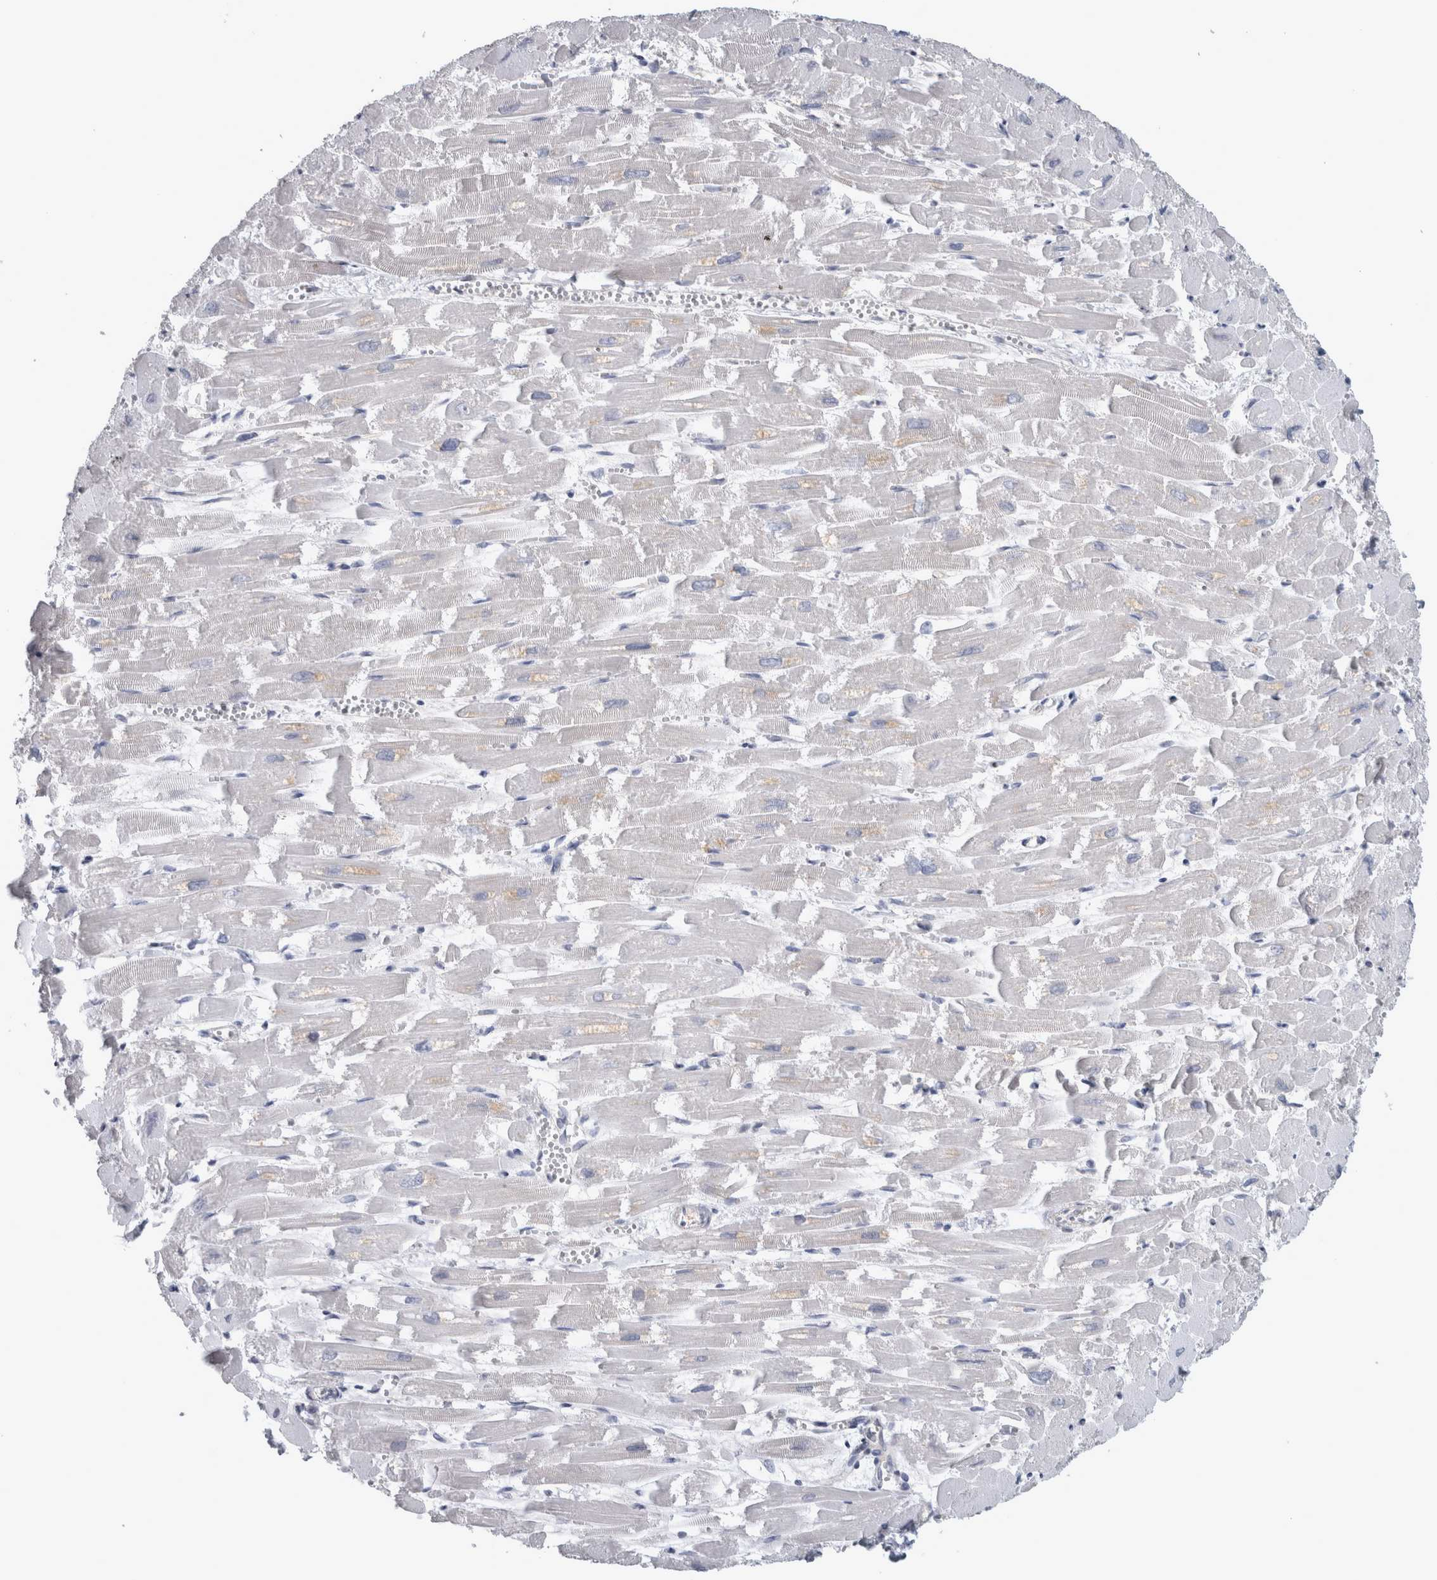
{"staining": {"intensity": "negative", "quantity": "none", "location": "none"}, "tissue": "heart muscle", "cell_type": "Cardiomyocytes", "image_type": "normal", "snomed": [{"axis": "morphology", "description": "Normal tissue, NOS"}, {"axis": "topography", "description": "Heart"}], "caption": "Protein analysis of benign heart muscle shows no significant positivity in cardiomyocytes. Nuclei are stained in blue.", "gene": "NAPRT", "patient": {"sex": "male", "age": 54}}